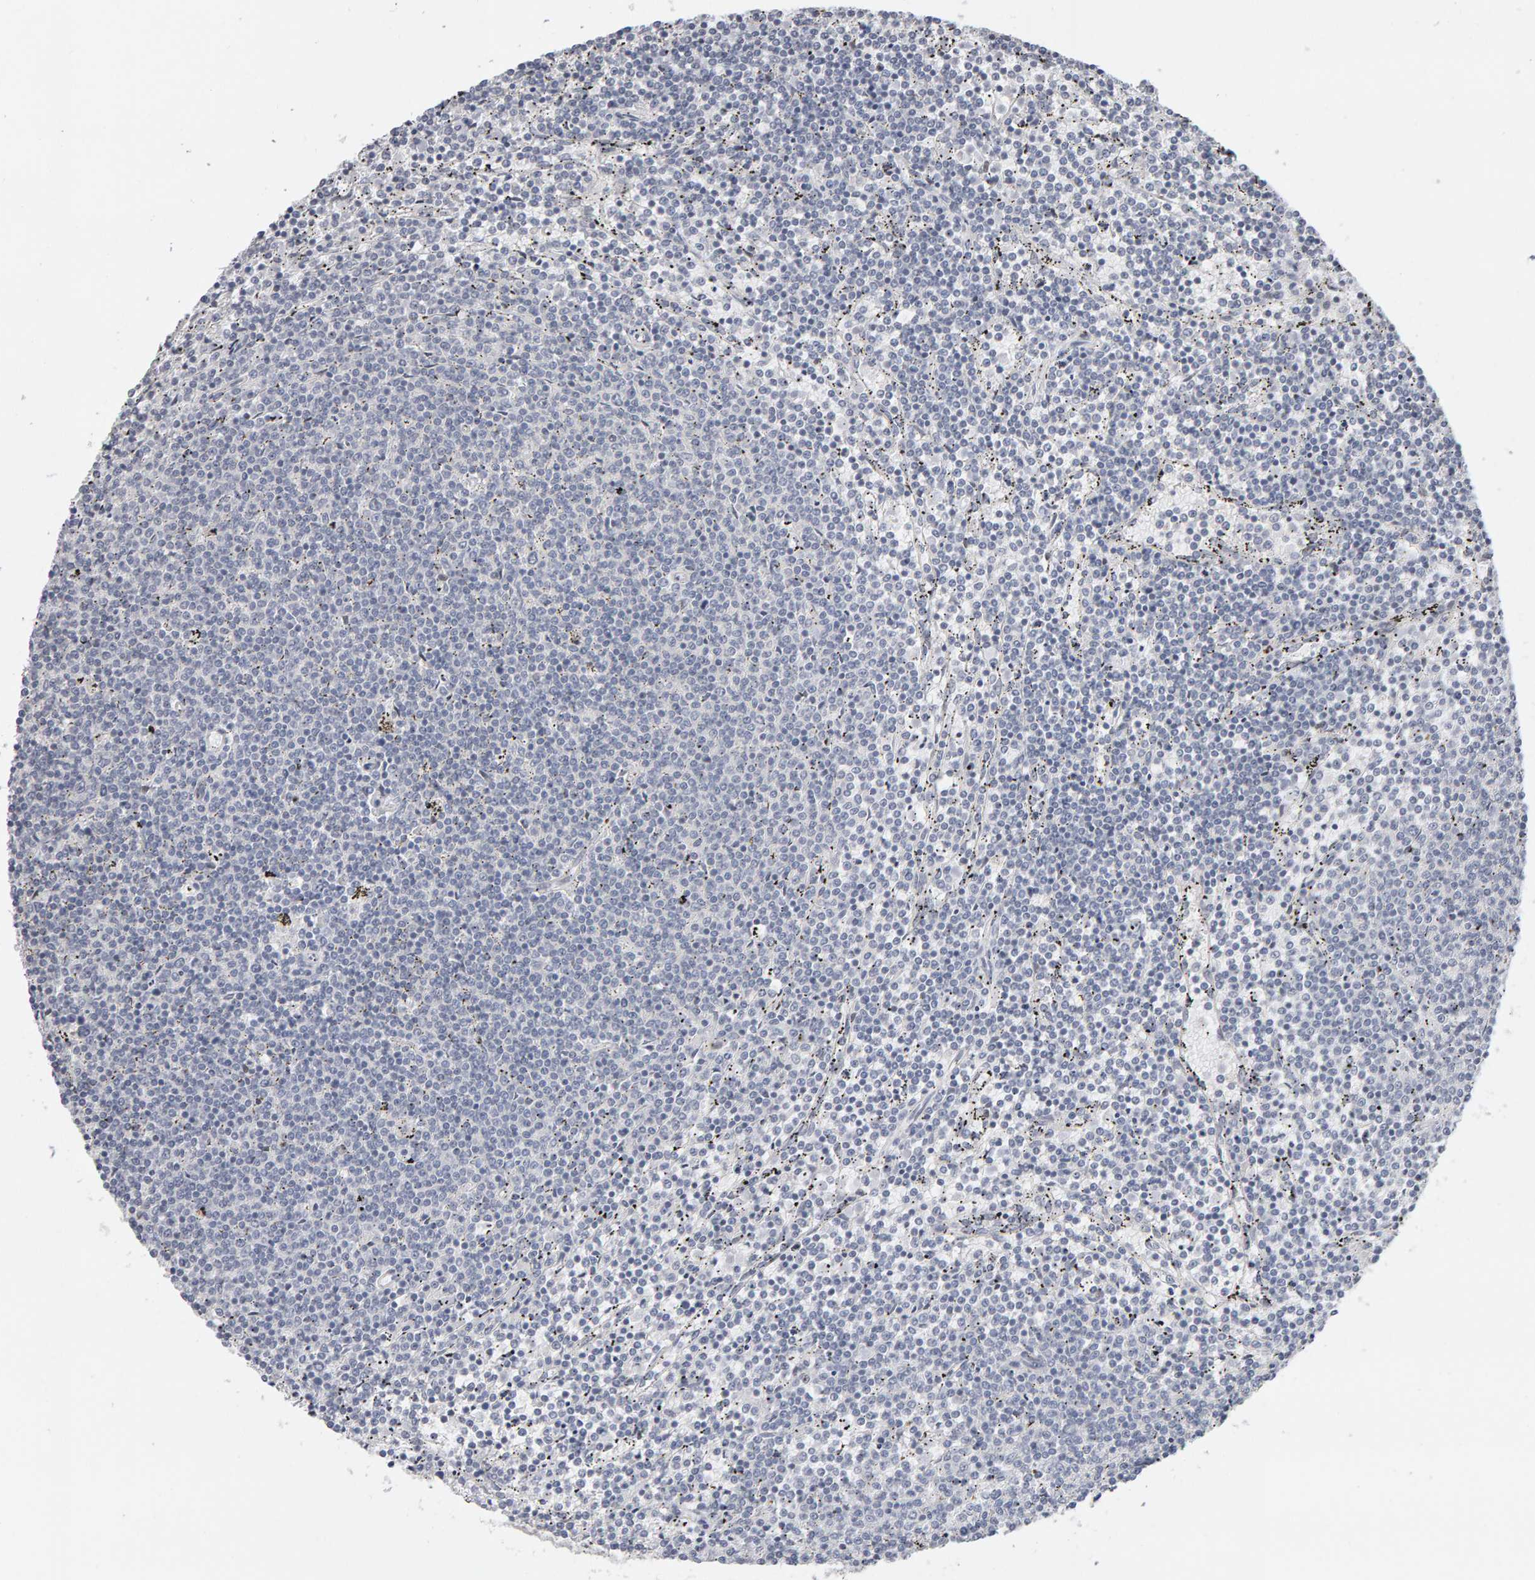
{"staining": {"intensity": "negative", "quantity": "none", "location": "none"}, "tissue": "lymphoma", "cell_type": "Tumor cells", "image_type": "cancer", "snomed": [{"axis": "morphology", "description": "Malignant lymphoma, non-Hodgkin's type, Low grade"}, {"axis": "topography", "description": "Spleen"}], "caption": "A high-resolution image shows immunohistochemistry (IHC) staining of low-grade malignant lymphoma, non-Hodgkin's type, which displays no significant positivity in tumor cells. Nuclei are stained in blue.", "gene": "HNF4A", "patient": {"sex": "female", "age": 50}}